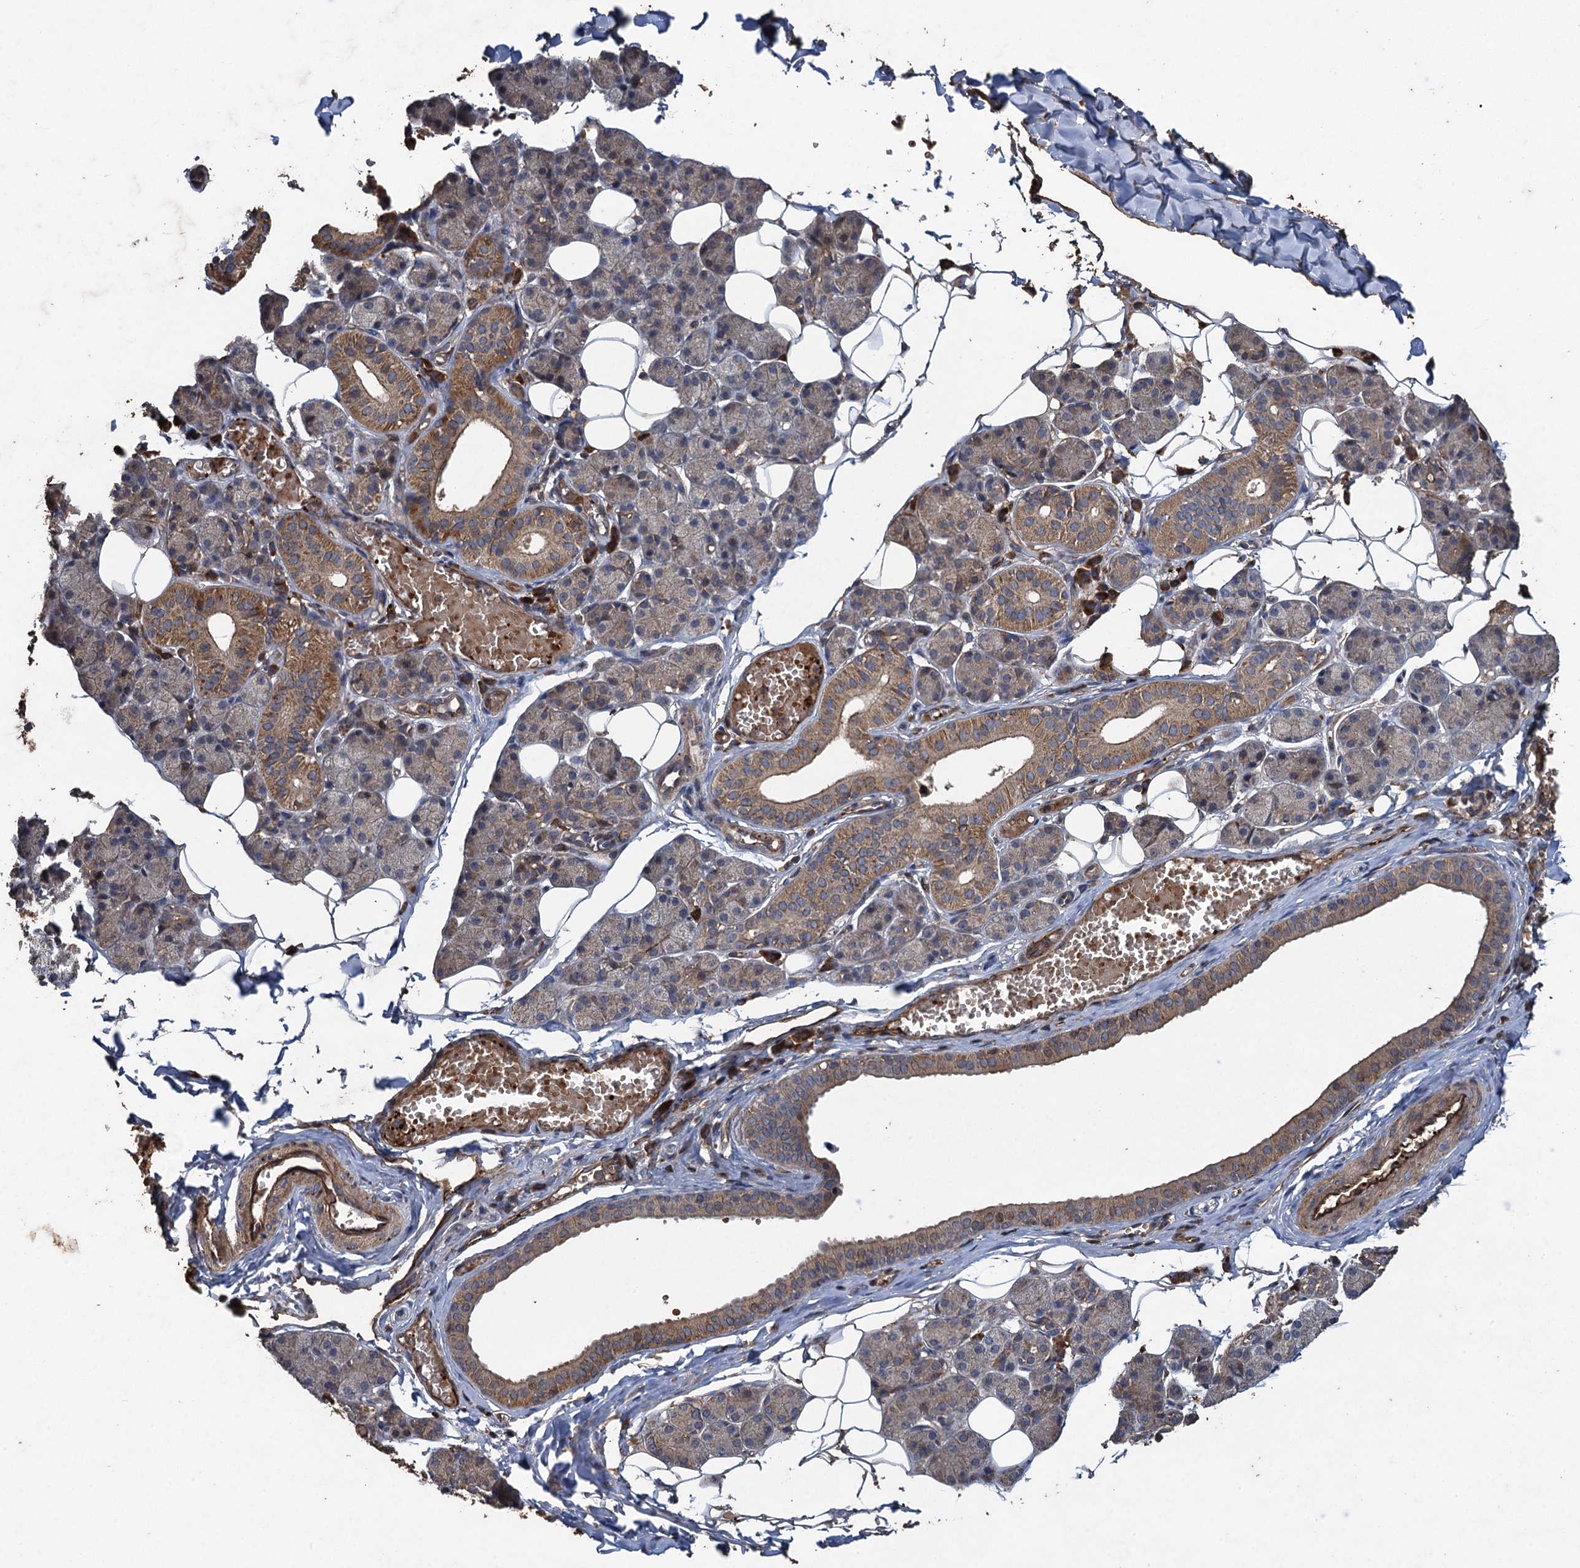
{"staining": {"intensity": "moderate", "quantity": "25%-75%", "location": "cytoplasmic/membranous"}, "tissue": "salivary gland", "cell_type": "Glandular cells", "image_type": "normal", "snomed": [{"axis": "morphology", "description": "Normal tissue, NOS"}, {"axis": "topography", "description": "Salivary gland"}], "caption": "High-magnification brightfield microscopy of benign salivary gland stained with DAB (3,3'-diaminobenzidine) (brown) and counterstained with hematoxylin (blue). glandular cells exhibit moderate cytoplasmic/membranous positivity is identified in about25%-75% of cells. (DAB IHC with brightfield microscopy, high magnification).", "gene": "TXNDC11", "patient": {"sex": "female", "age": 33}}